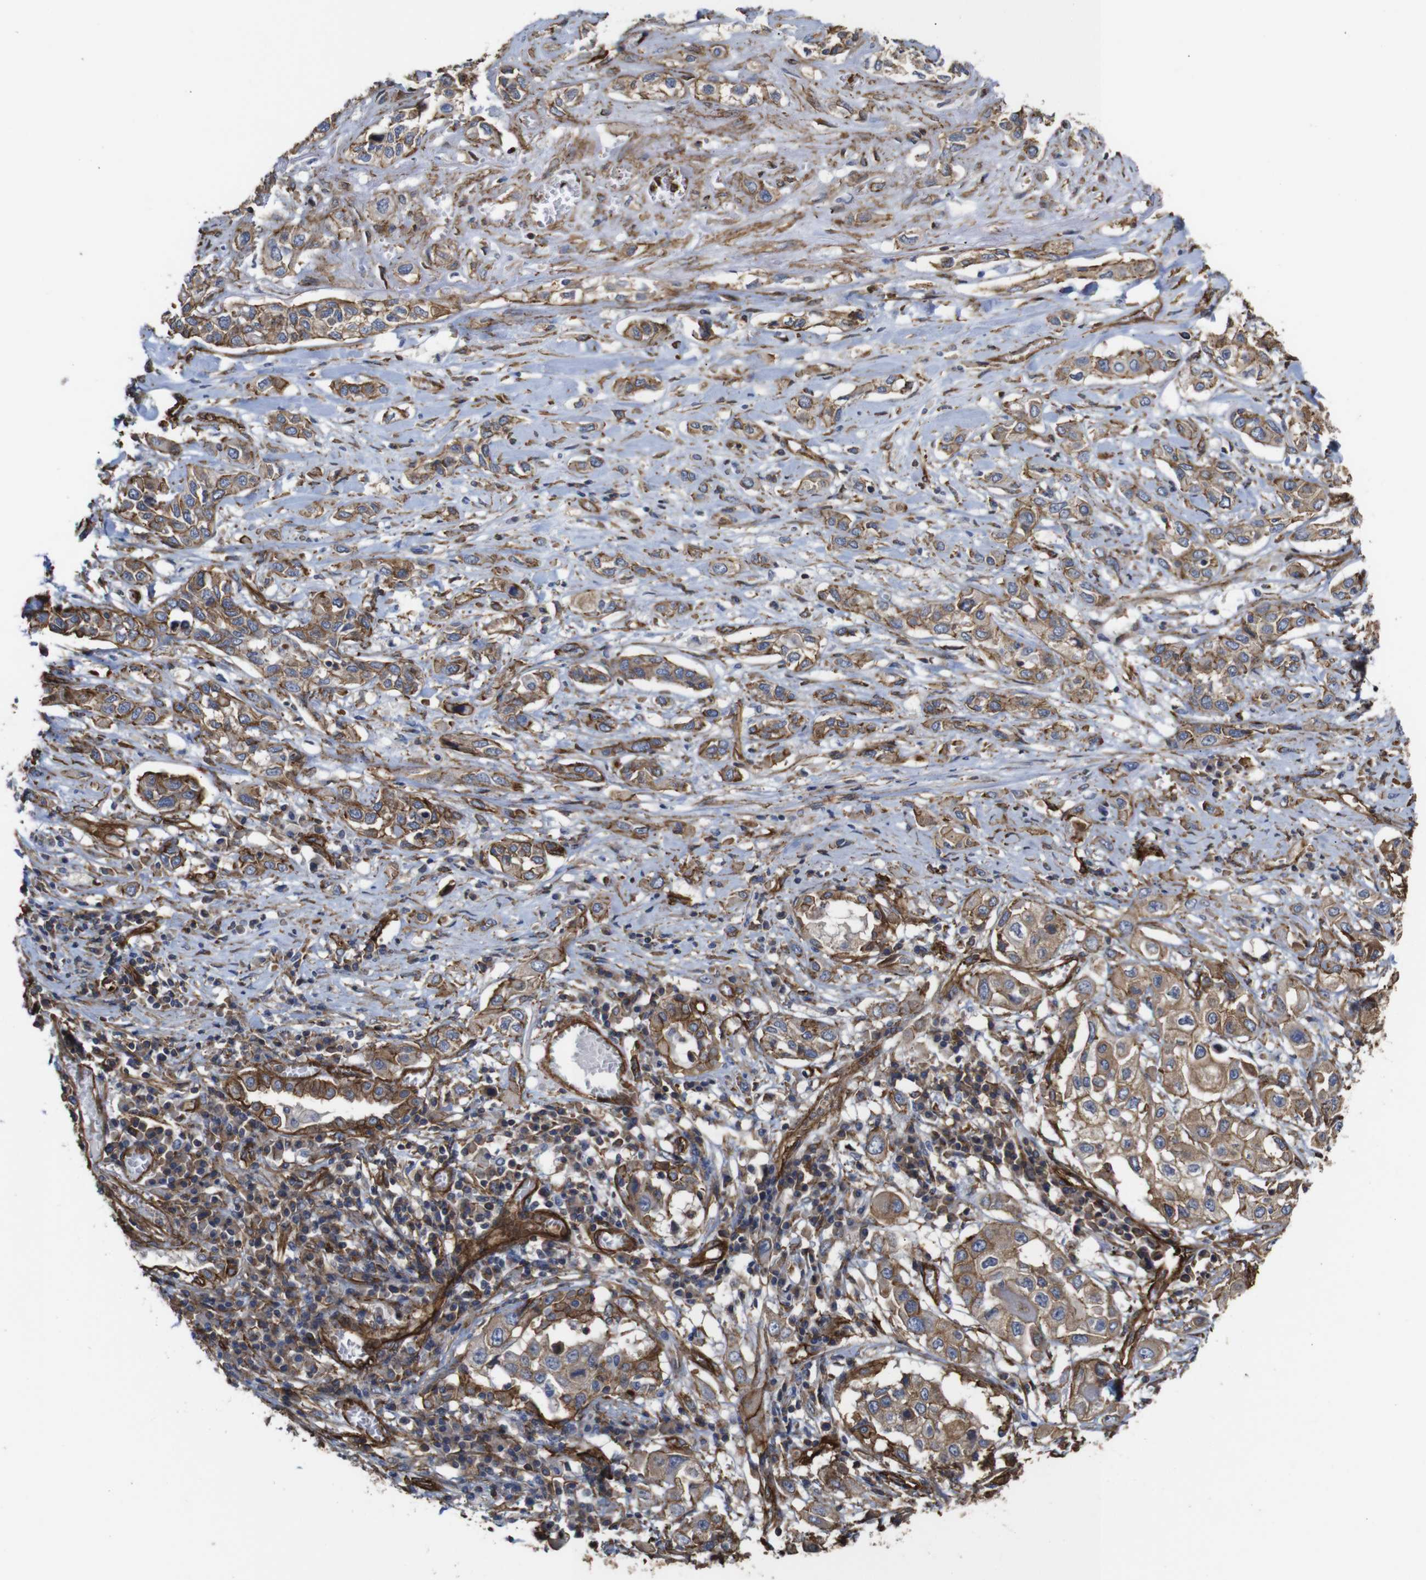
{"staining": {"intensity": "moderate", "quantity": ">75%", "location": "cytoplasmic/membranous"}, "tissue": "lung cancer", "cell_type": "Tumor cells", "image_type": "cancer", "snomed": [{"axis": "morphology", "description": "Squamous cell carcinoma, NOS"}, {"axis": "topography", "description": "Lung"}], "caption": "Brown immunohistochemical staining in human lung cancer (squamous cell carcinoma) reveals moderate cytoplasmic/membranous positivity in about >75% of tumor cells.", "gene": "SPTBN1", "patient": {"sex": "male", "age": 71}}